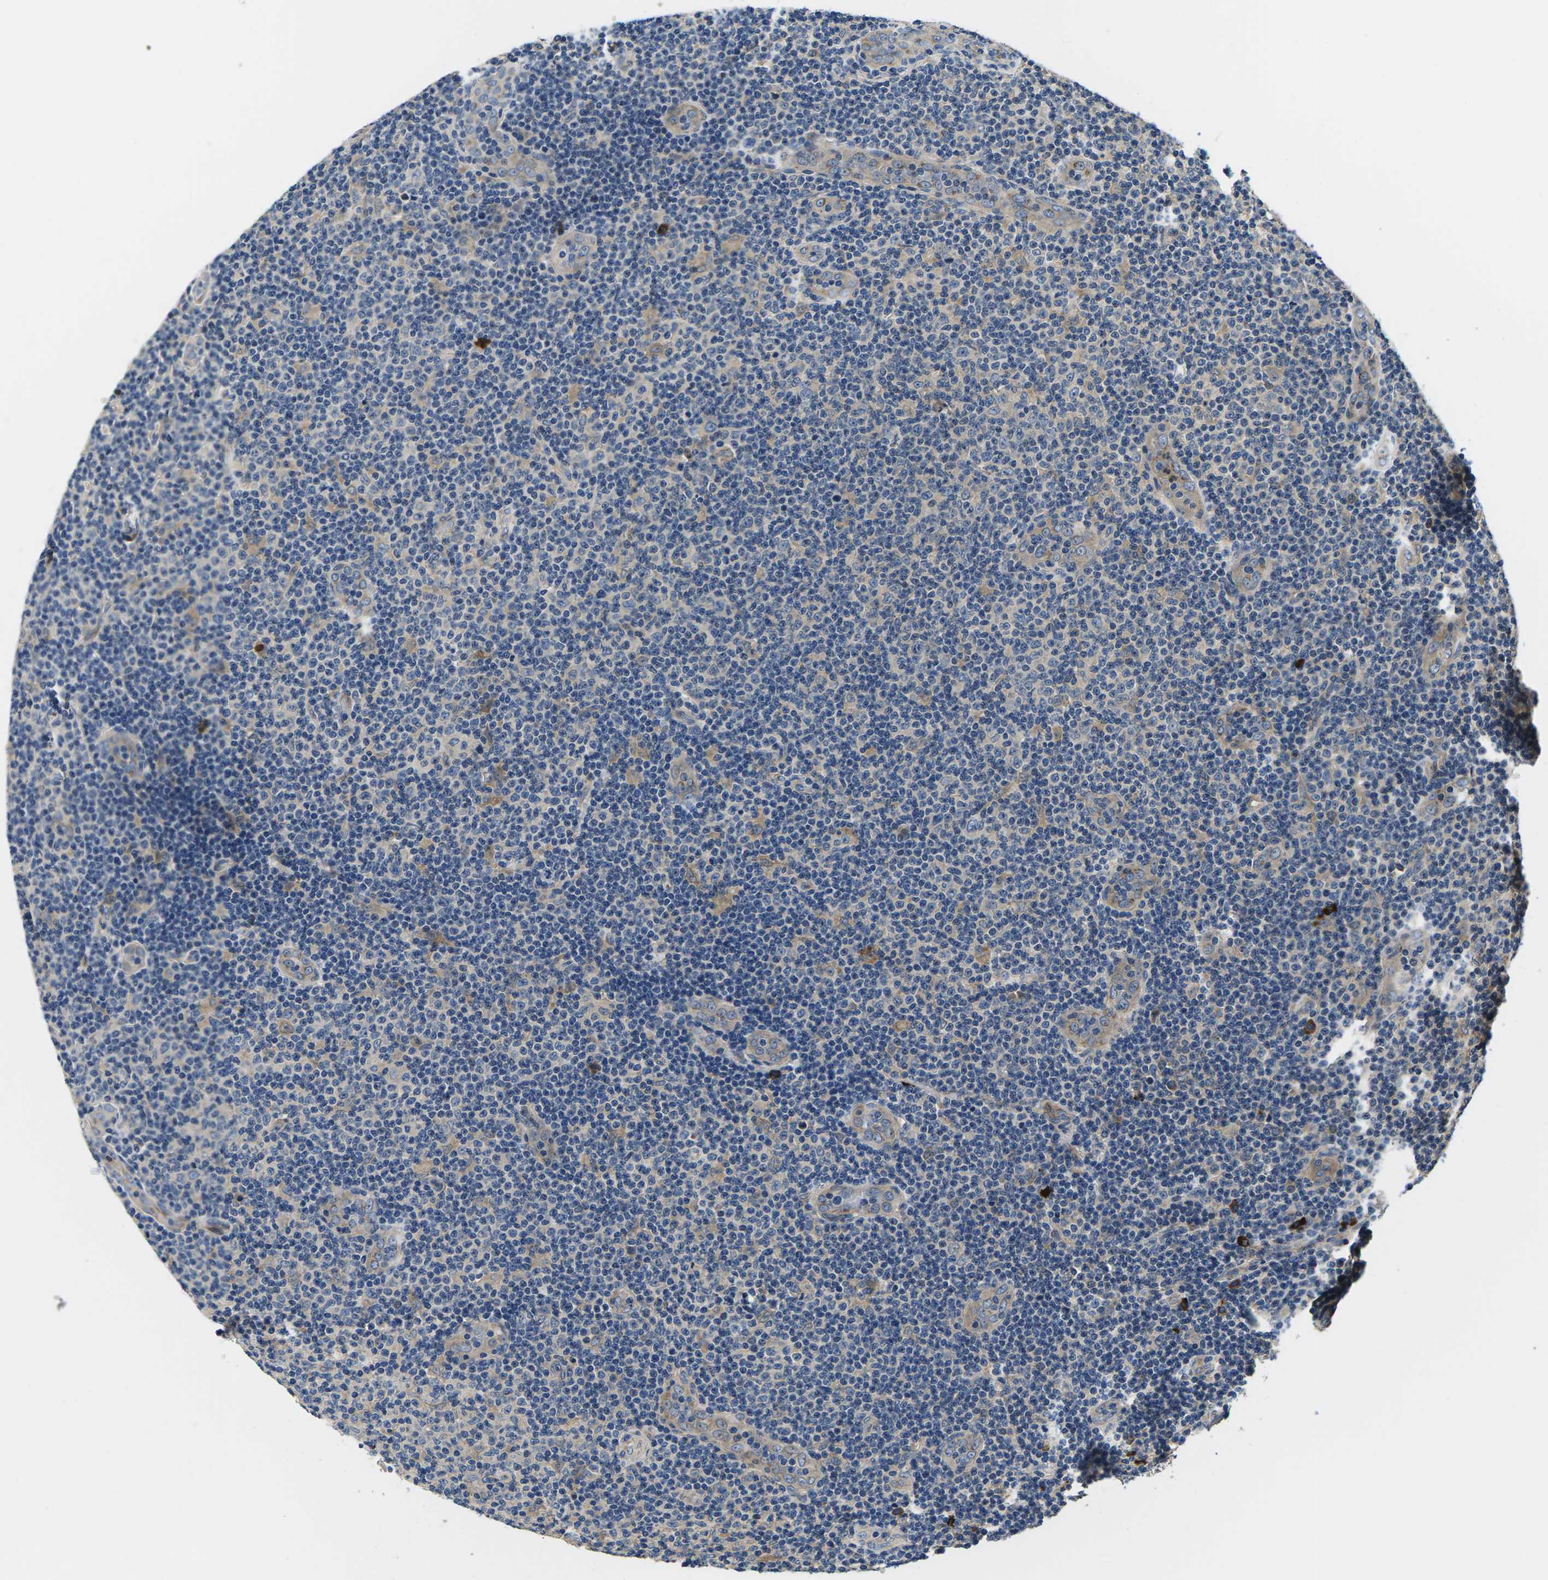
{"staining": {"intensity": "negative", "quantity": "none", "location": "none"}, "tissue": "lymphoma", "cell_type": "Tumor cells", "image_type": "cancer", "snomed": [{"axis": "morphology", "description": "Malignant lymphoma, non-Hodgkin's type, Low grade"}, {"axis": "topography", "description": "Lymph node"}], "caption": "A high-resolution image shows immunohistochemistry (IHC) staining of lymphoma, which displays no significant expression in tumor cells.", "gene": "PLCE1", "patient": {"sex": "male", "age": 83}}